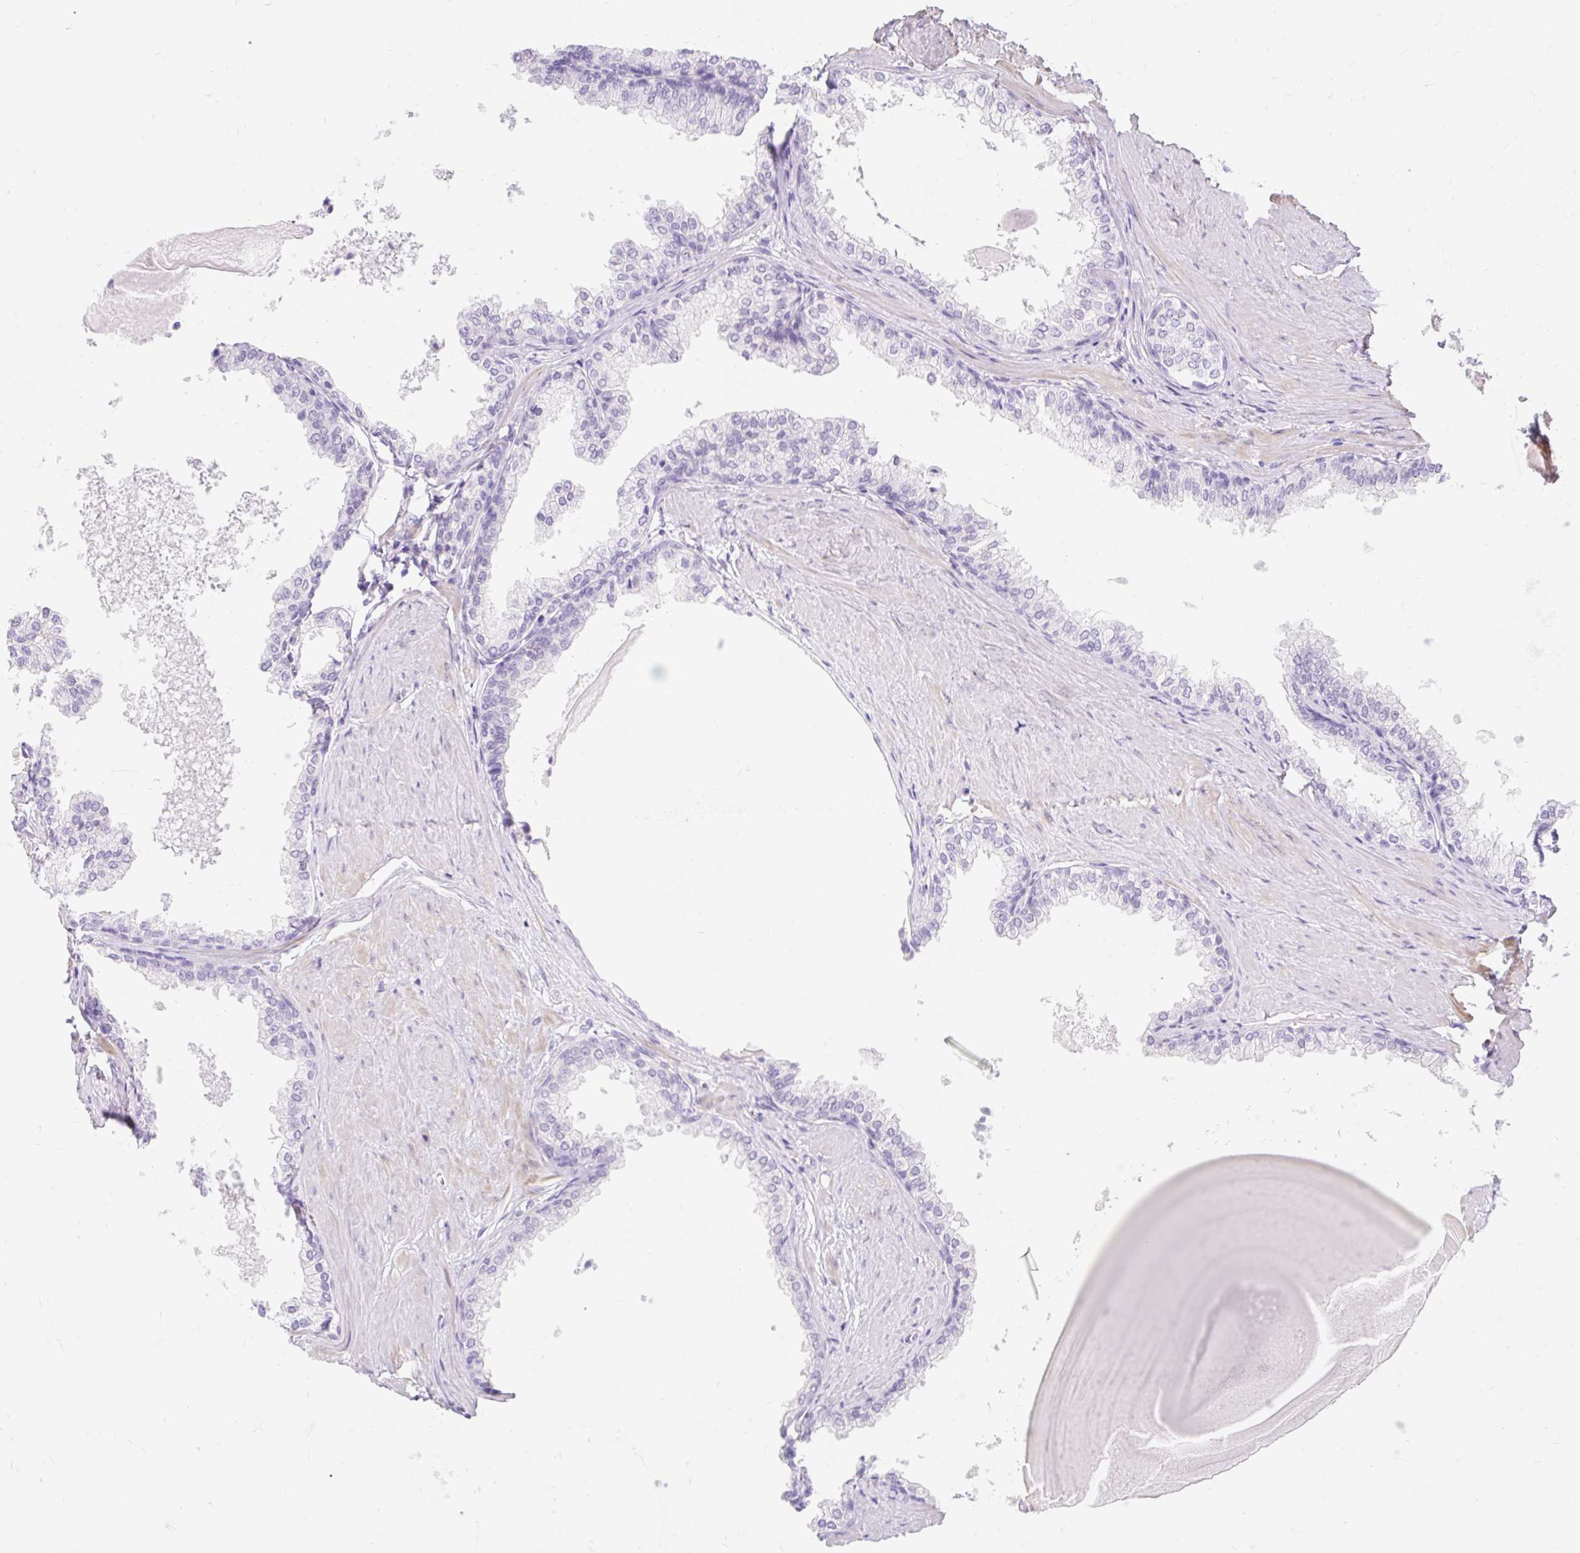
{"staining": {"intensity": "negative", "quantity": "none", "location": "none"}, "tissue": "prostate", "cell_type": "Glandular cells", "image_type": "normal", "snomed": [{"axis": "morphology", "description": "Normal tissue, NOS"}, {"axis": "topography", "description": "Prostate"}], "caption": "This is a photomicrograph of IHC staining of unremarkable prostate, which shows no positivity in glandular cells.", "gene": "SLC28A1", "patient": {"sex": "male", "age": 48}}